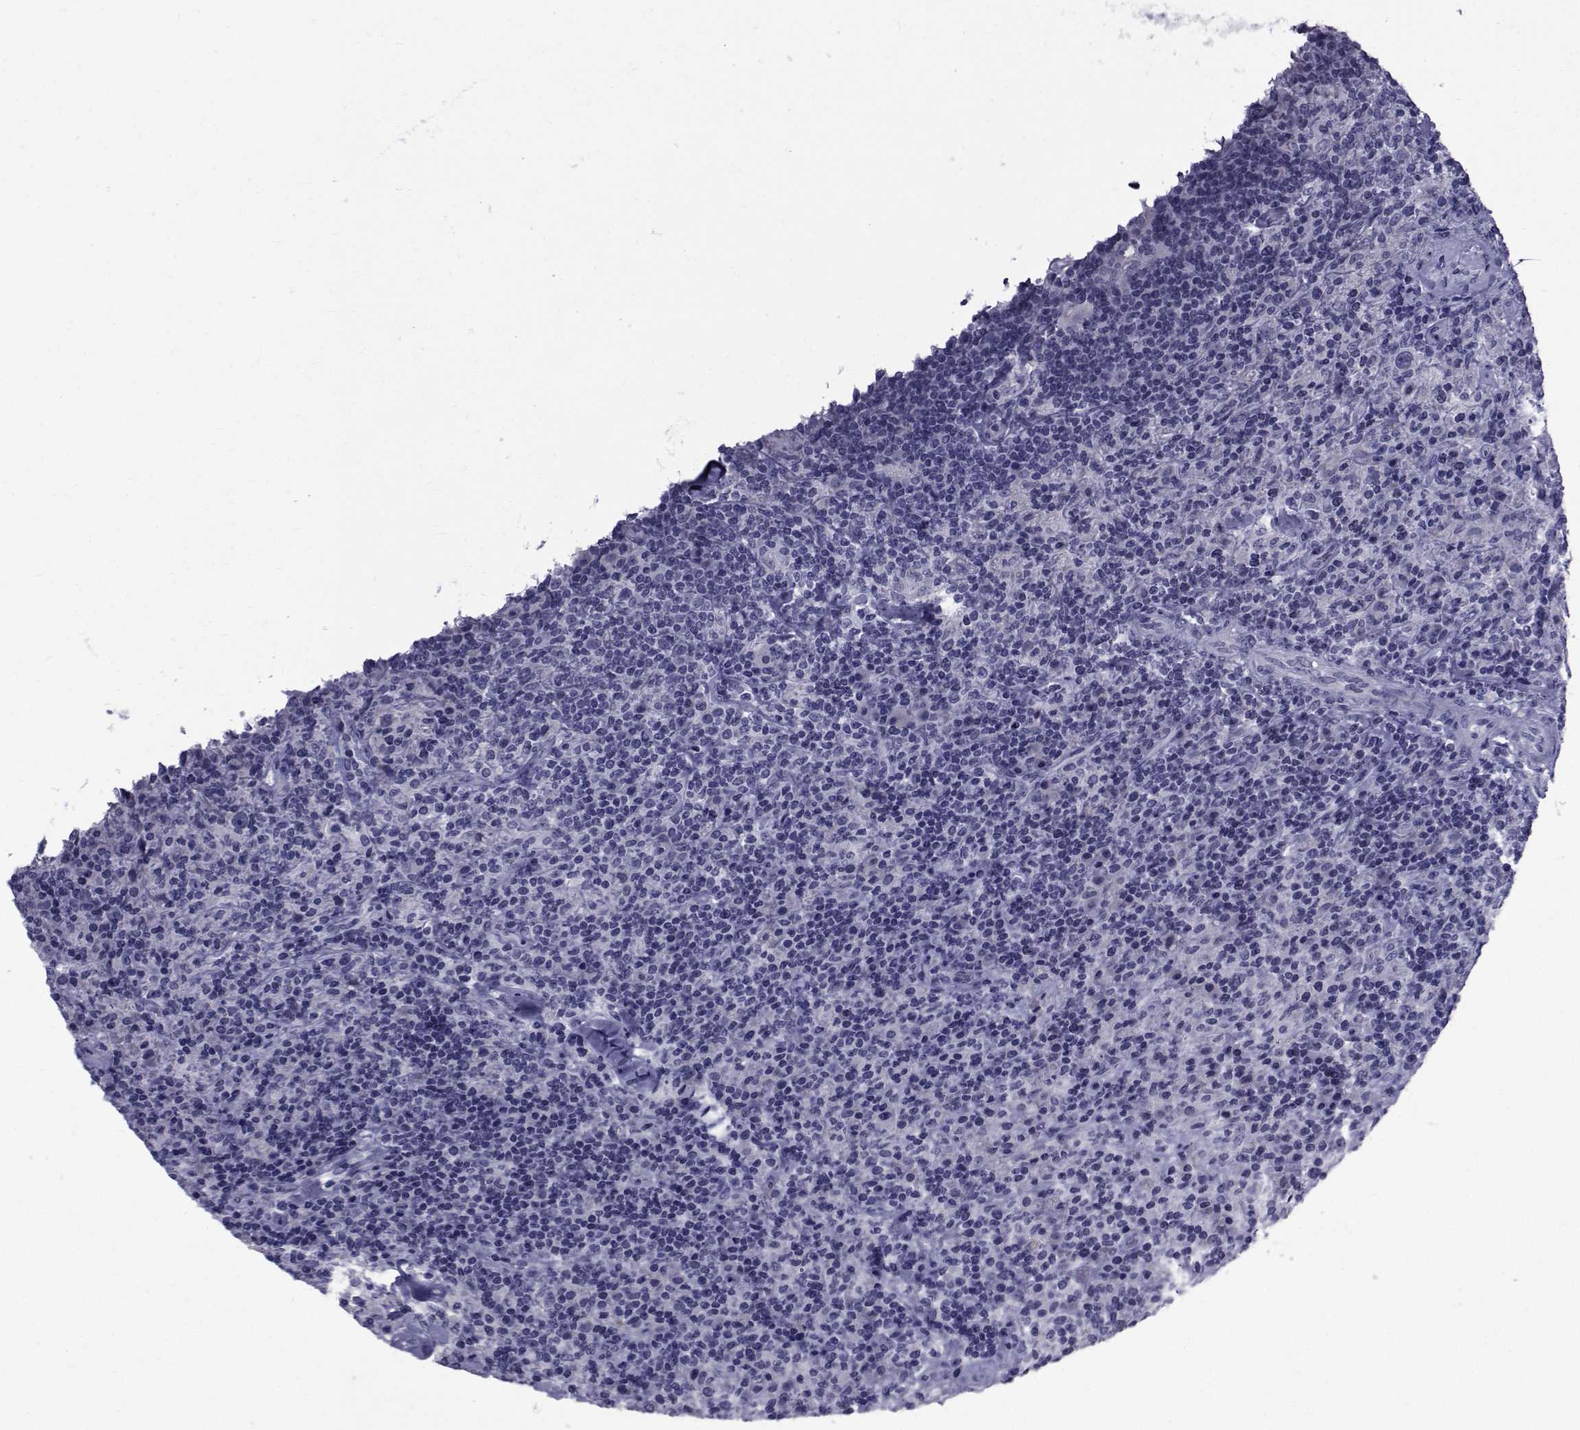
{"staining": {"intensity": "negative", "quantity": "none", "location": "none"}, "tissue": "lymphoma", "cell_type": "Tumor cells", "image_type": "cancer", "snomed": [{"axis": "morphology", "description": "Hodgkin's disease, NOS"}, {"axis": "topography", "description": "Lymph node"}], "caption": "There is no significant positivity in tumor cells of Hodgkin's disease.", "gene": "GKAP1", "patient": {"sex": "male", "age": 70}}